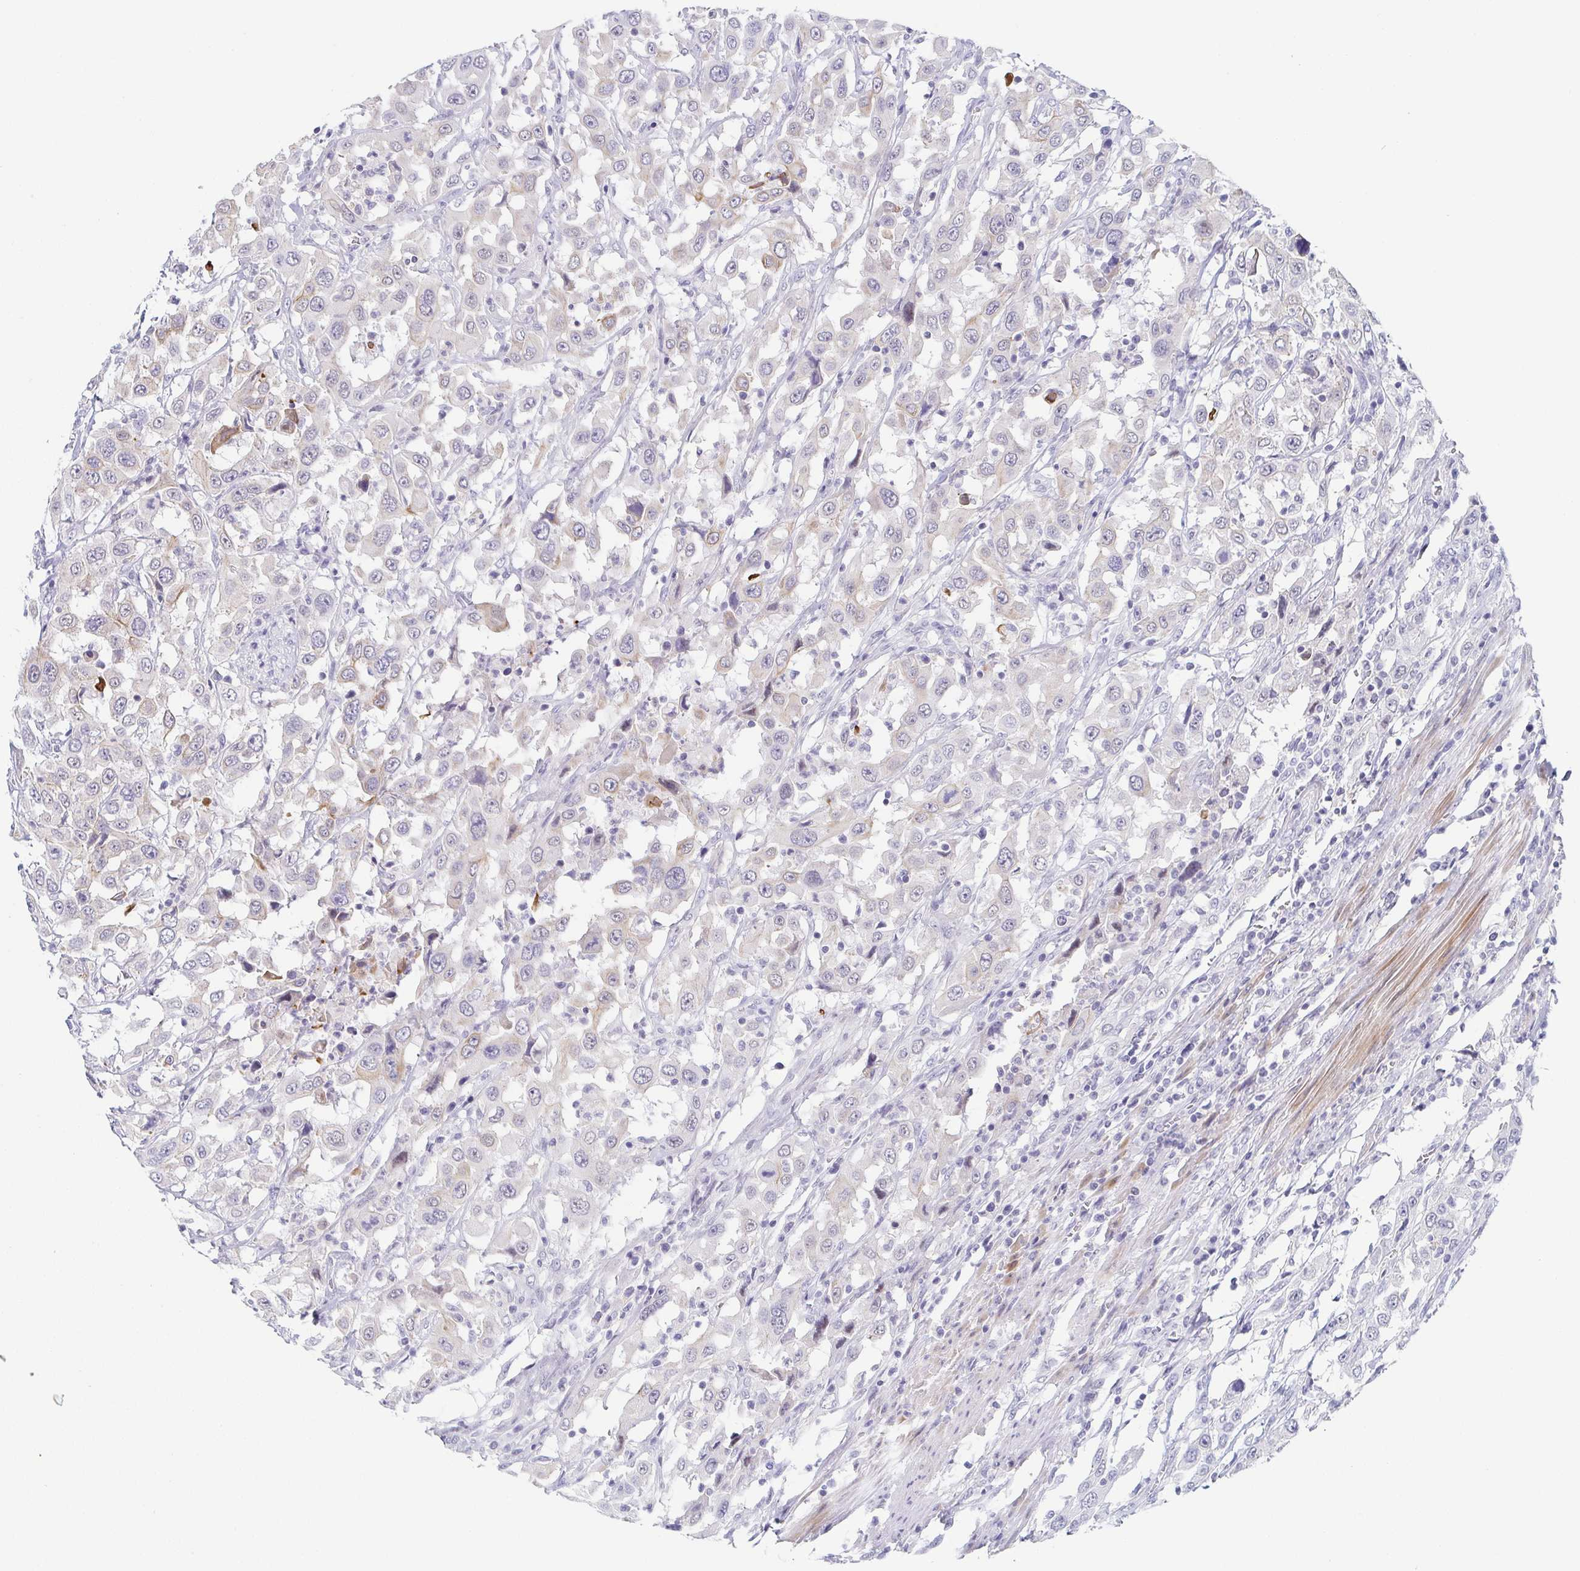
{"staining": {"intensity": "negative", "quantity": "none", "location": "none"}, "tissue": "urothelial cancer", "cell_type": "Tumor cells", "image_type": "cancer", "snomed": [{"axis": "morphology", "description": "Urothelial carcinoma, High grade"}, {"axis": "topography", "description": "Urinary bladder"}], "caption": "Image shows no protein positivity in tumor cells of urothelial cancer tissue. Nuclei are stained in blue.", "gene": "RHOV", "patient": {"sex": "male", "age": 61}}